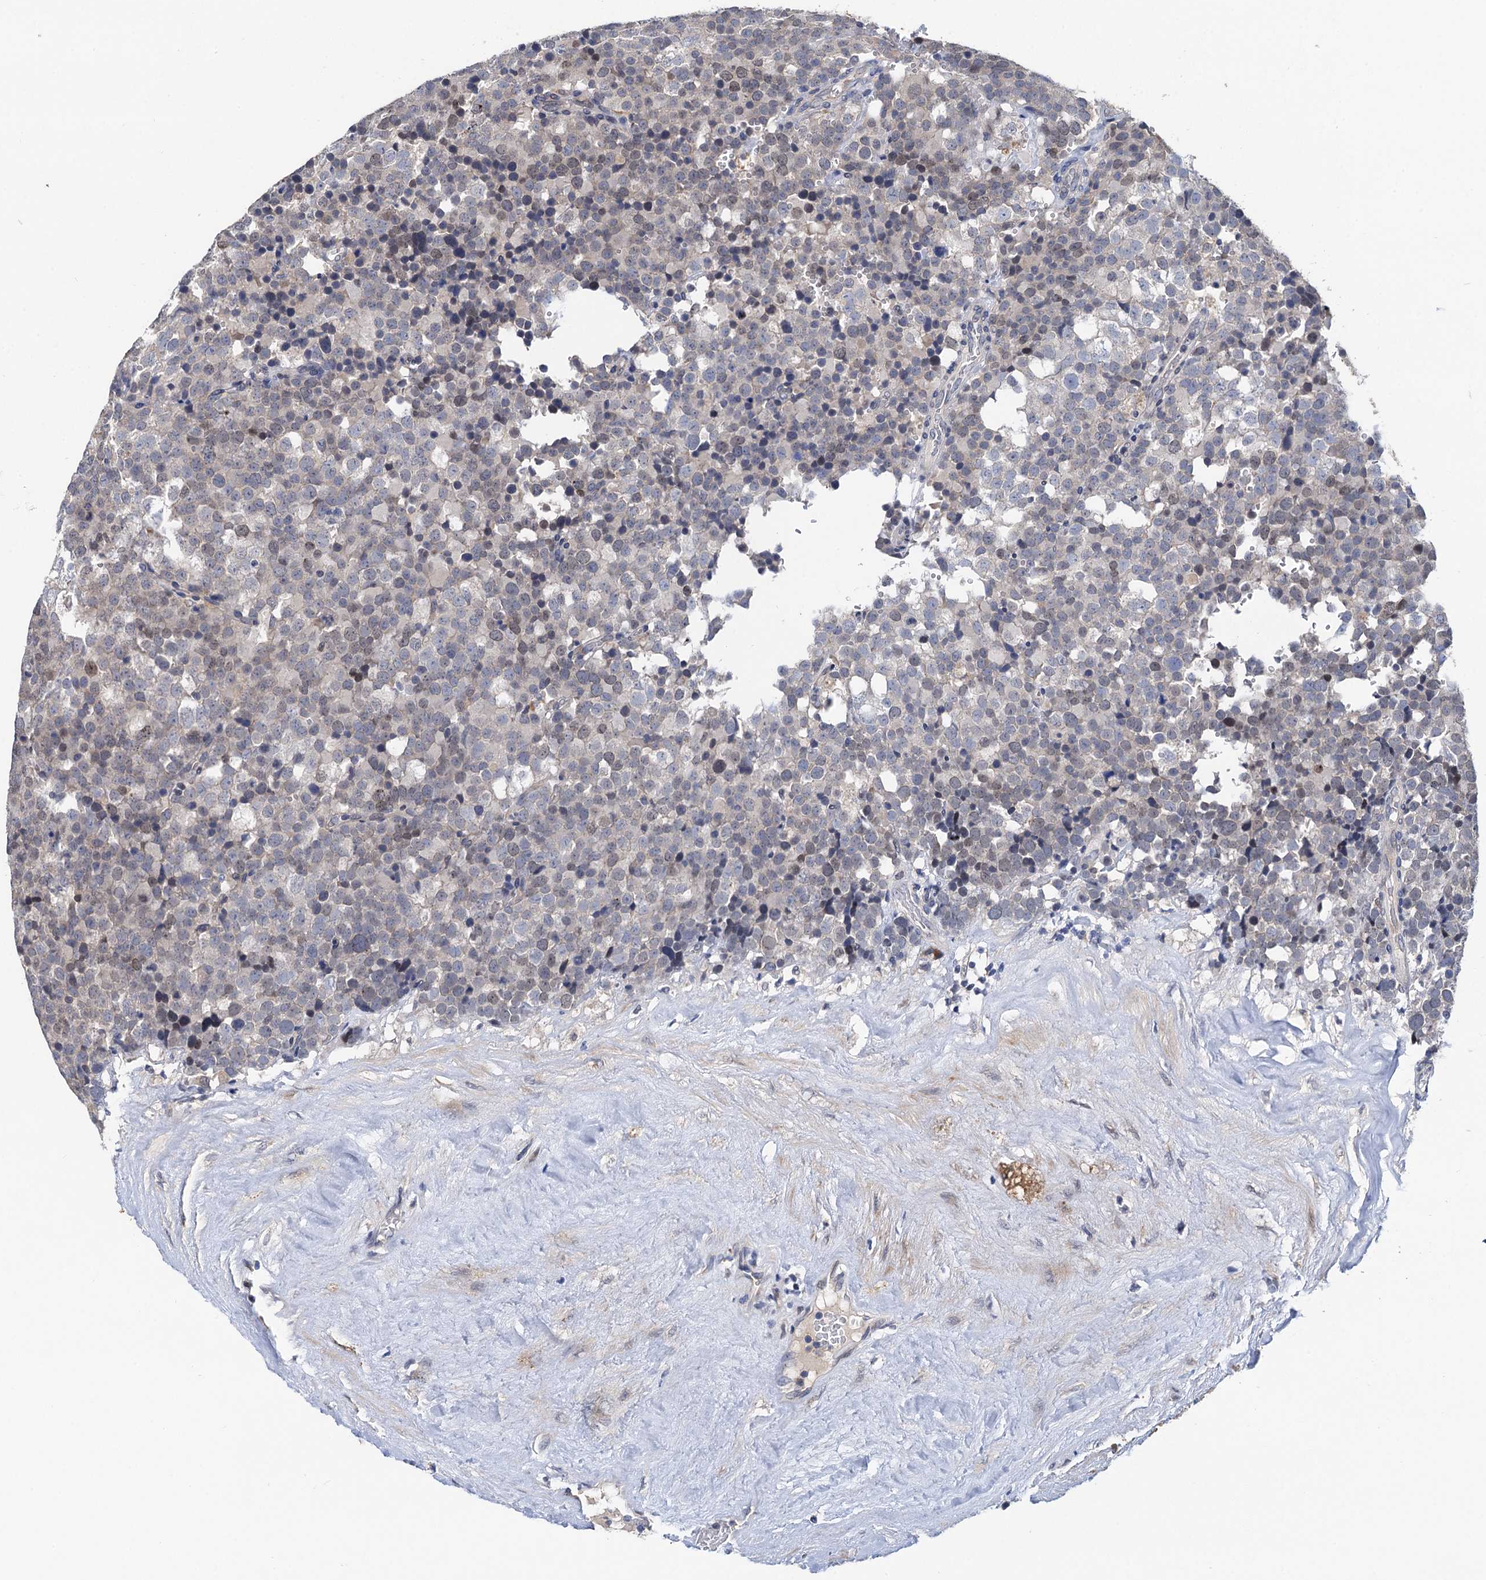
{"staining": {"intensity": "negative", "quantity": "none", "location": "none"}, "tissue": "testis cancer", "cell_type": "Tumor cells", "image_type": "cancer", "snomed": [{"axis": "morphology", "description": "Seminoma, NOS"}, {"axis": "topography", "description": "Testis"}], "caption": "This is an immunohistochemistry (IHC) histopathology image of human testis cancer. There is no positivity in tumor cells.", "gene": "TMEM39B", "patient": {"sex": "male", "age": 71}}